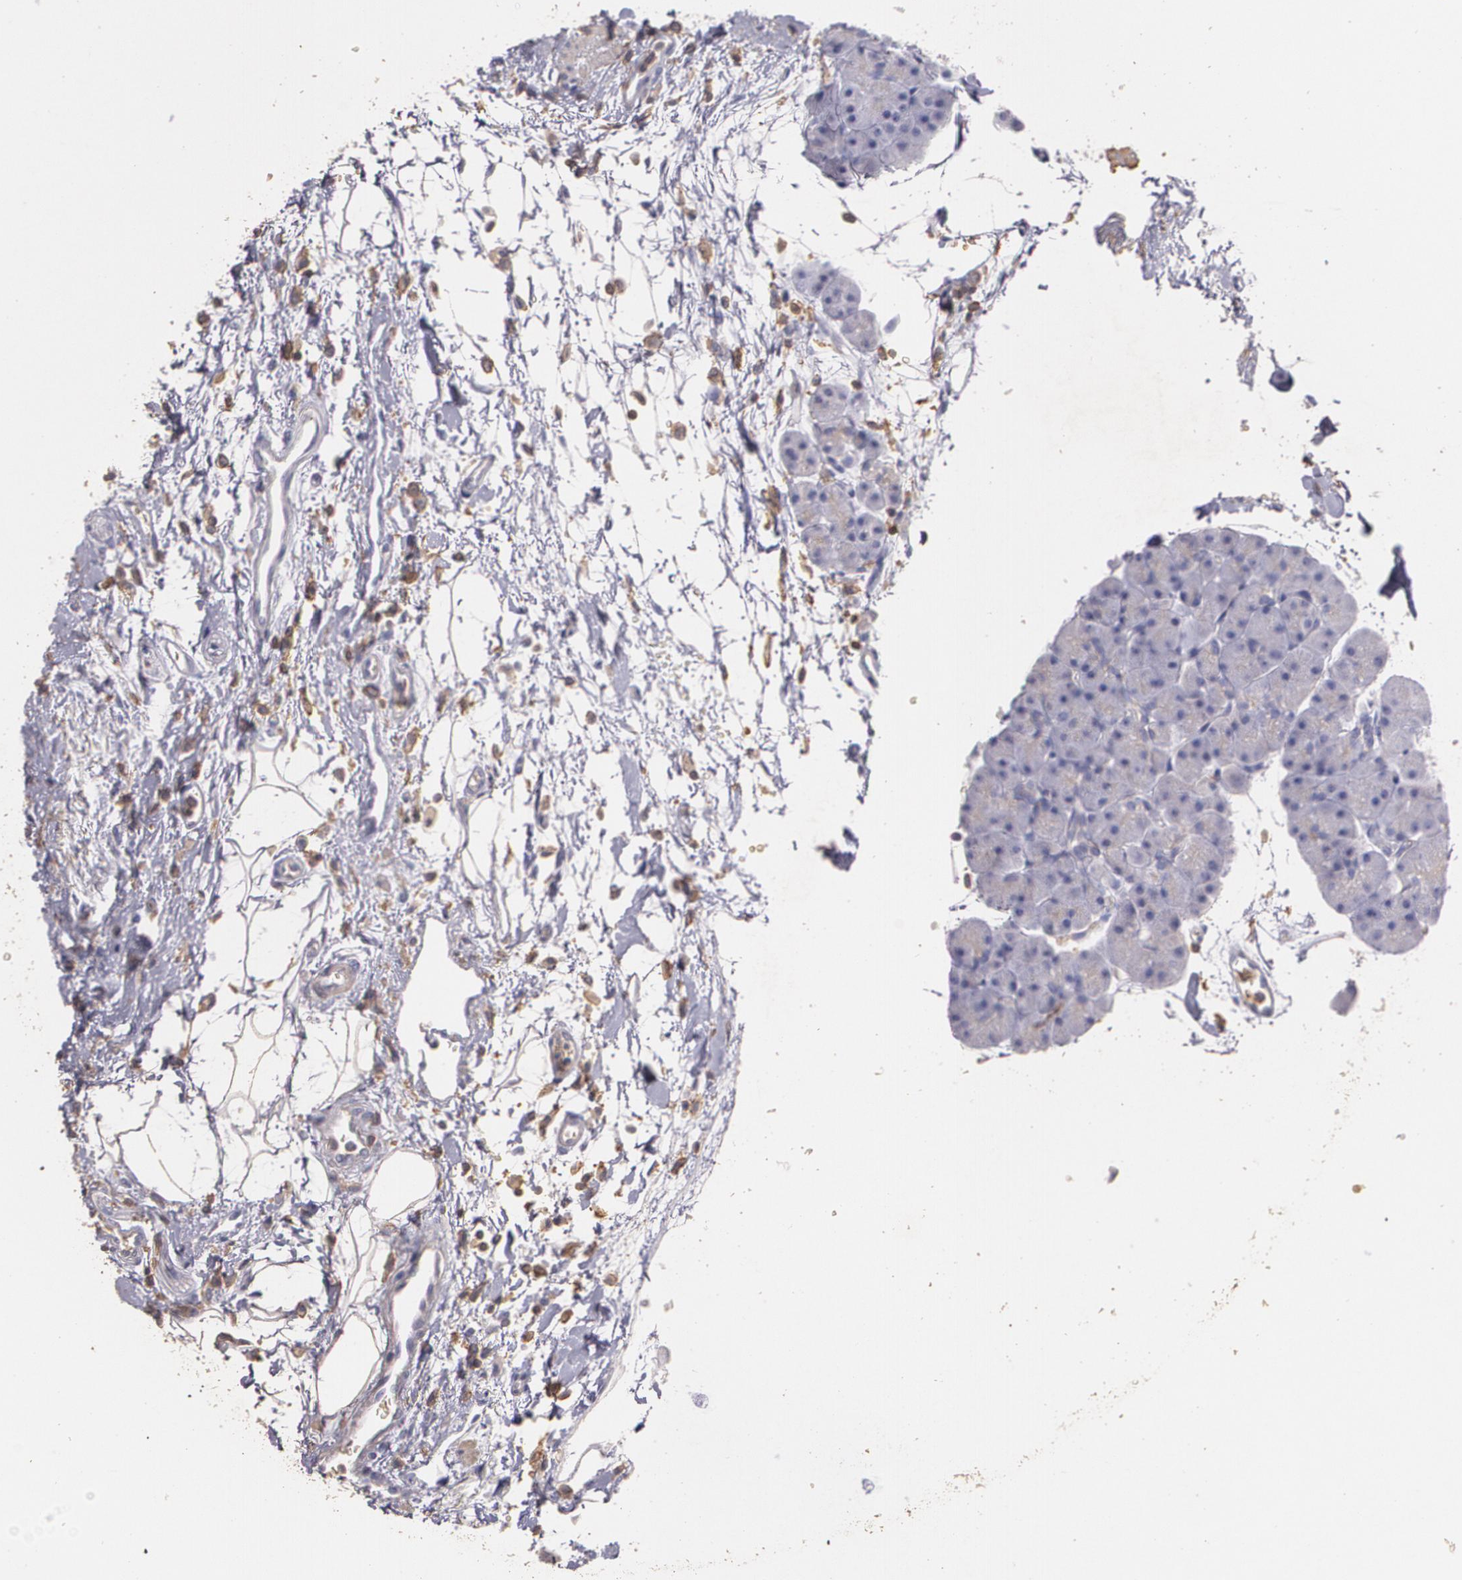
{"staining": {"intensity": "negative", "quantity": "none", "location": "none"}, "tissue": "pancreas", "cell_type": "Exocrine glandular cells", "image_type": "normal", "snomed": [{"axis": "morphology", "description": "Normal tissue, NOS"}, {"axis": "topography", "description": "Pancreas"}], "caption": "DAB immunohistochemical staining of normal human pancreas displays no significant staining in exocrine glandular cells. (Stains: DAB (3,3'-diaminobenzidine) immunohistochemistry (IHC) with hematoxylin counter stain, Microscopy: brightfield microscopy at high magnification).", "gene": "TGFBR1", "patient": {"sex": "male", "age": 66}}